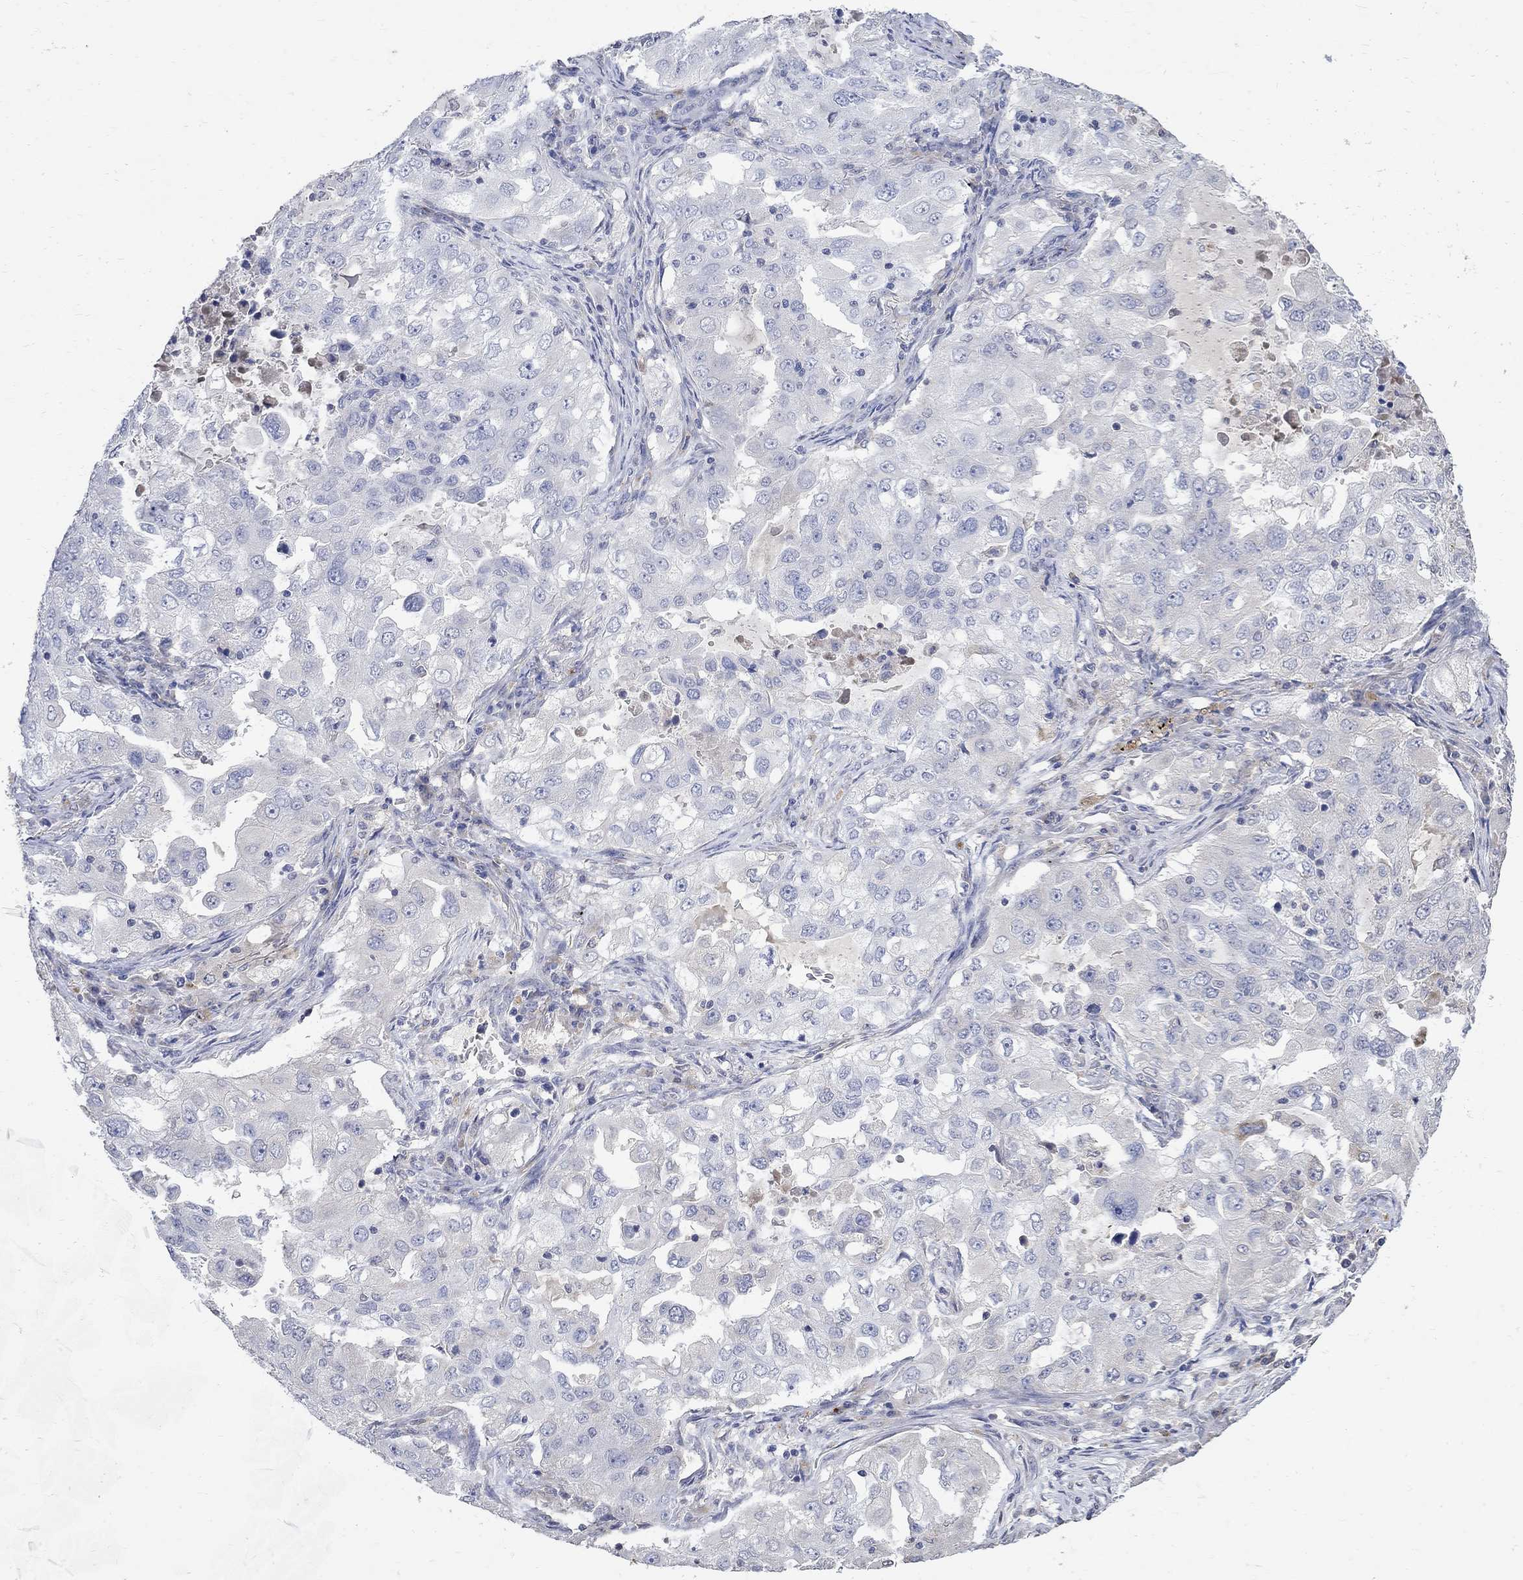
{"staining": {"intensity": "negative", "quantity": "none", "location": "none"}, "tissue": "lung cancer", "cell_type": "Tumor cells", "image_type": "cancer", "snomed": [{"axis": "morphology", "description": "Adenocarcinoma, NOS"}, {"axis": "topography", "description": "Lung"}], "caption": "This image is of lung adenocarcinoma stained with immunohistochemistry to label a protein in brown with the nuclei are counter-stained blue. There is no positivity in tumor cells.", "gene": "TMEM169", "patient": {"sex": "female", "age": 61}}